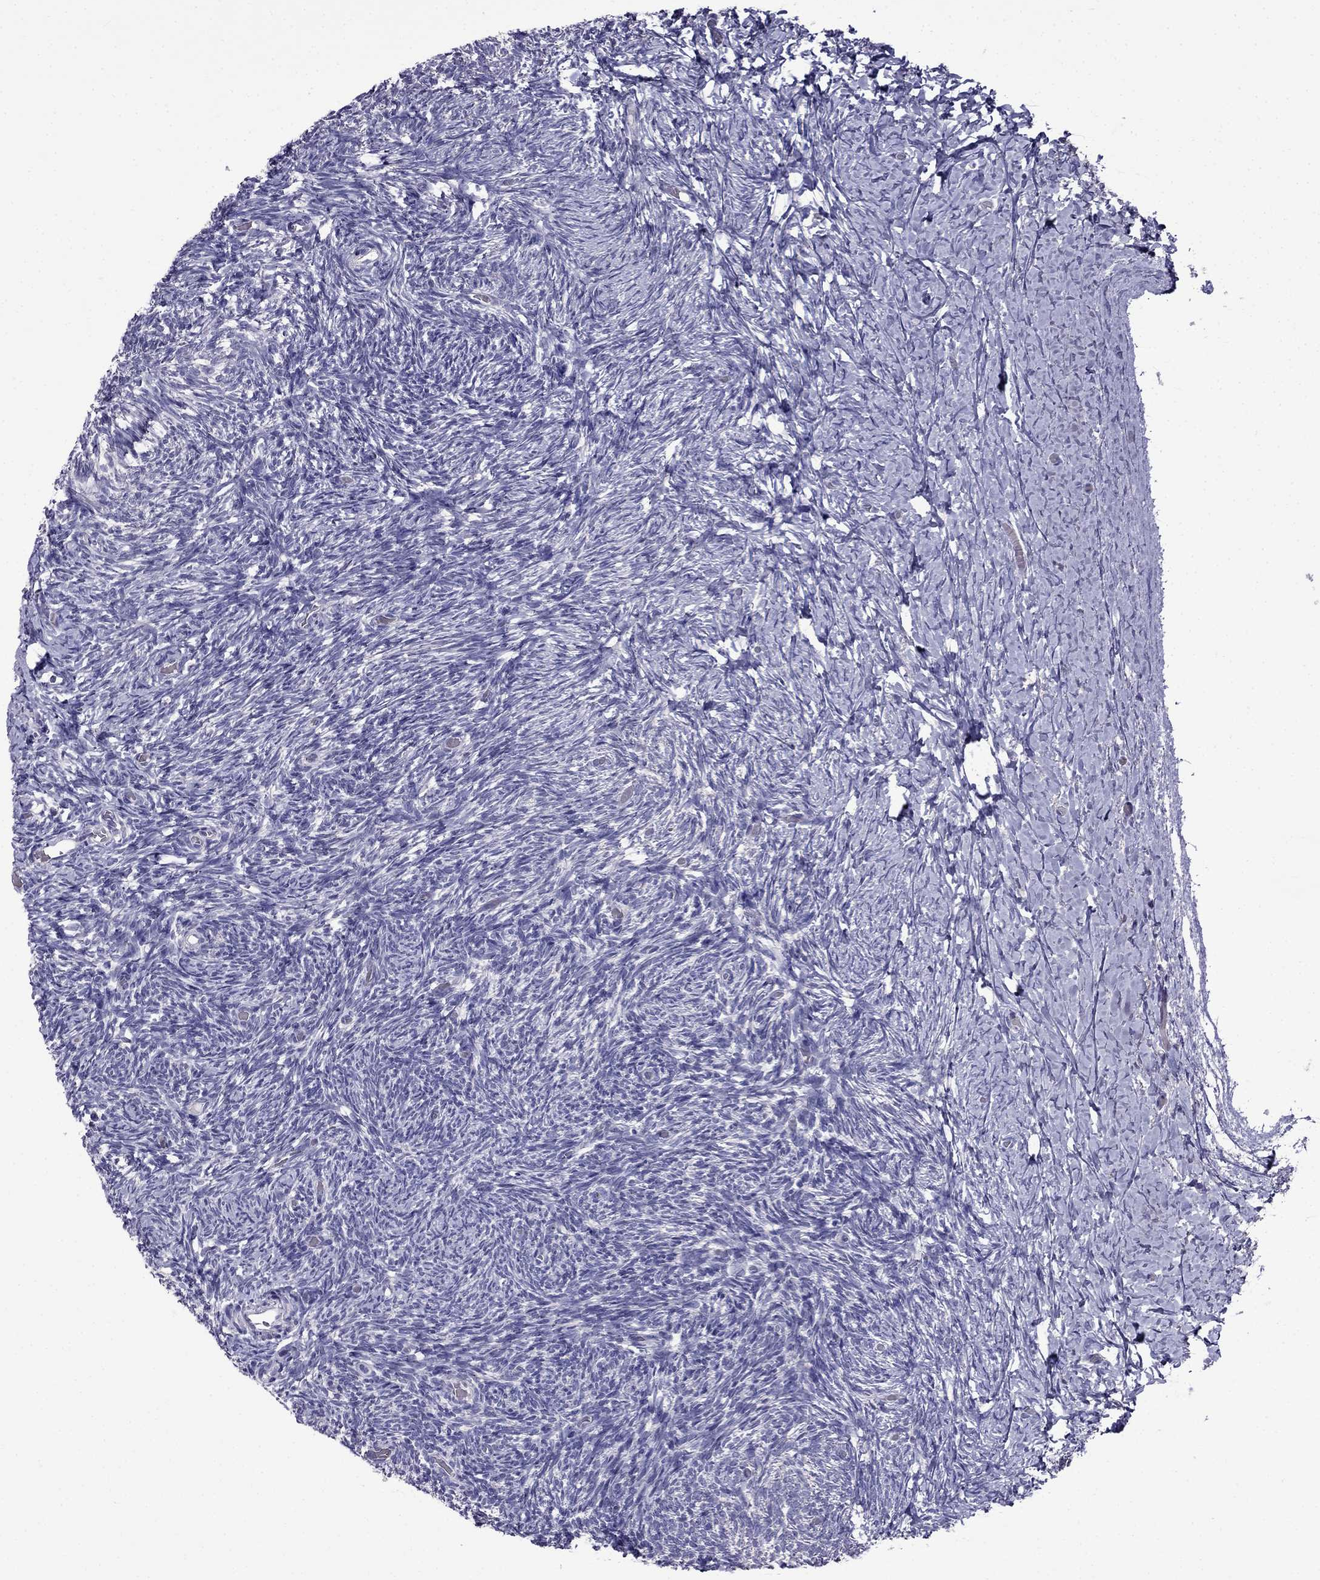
{"staining": {"intensity": "moderate", "quantity": ">75%", "location": "cytoplasmic/membranous"}, "tissue": "ovary", "cell_type": "Follicle cells", "image_type": "normal", "snomed": [{"axis": "morphology", "description": "Normal tissue, NOS"}, {"axis": "topography", "description": "Ovary"}], "caption": "This micrograph demonstrates benign ovary stained with immunohistochemistry (IHC) to label a protein in brown. The cytoplasmic/membranous of follicle cells show moderate positivity for the protein. Nuclei are counter-stained blue.", "gene": "AQP9", "patient": {"sex": "female", "age": 39}}